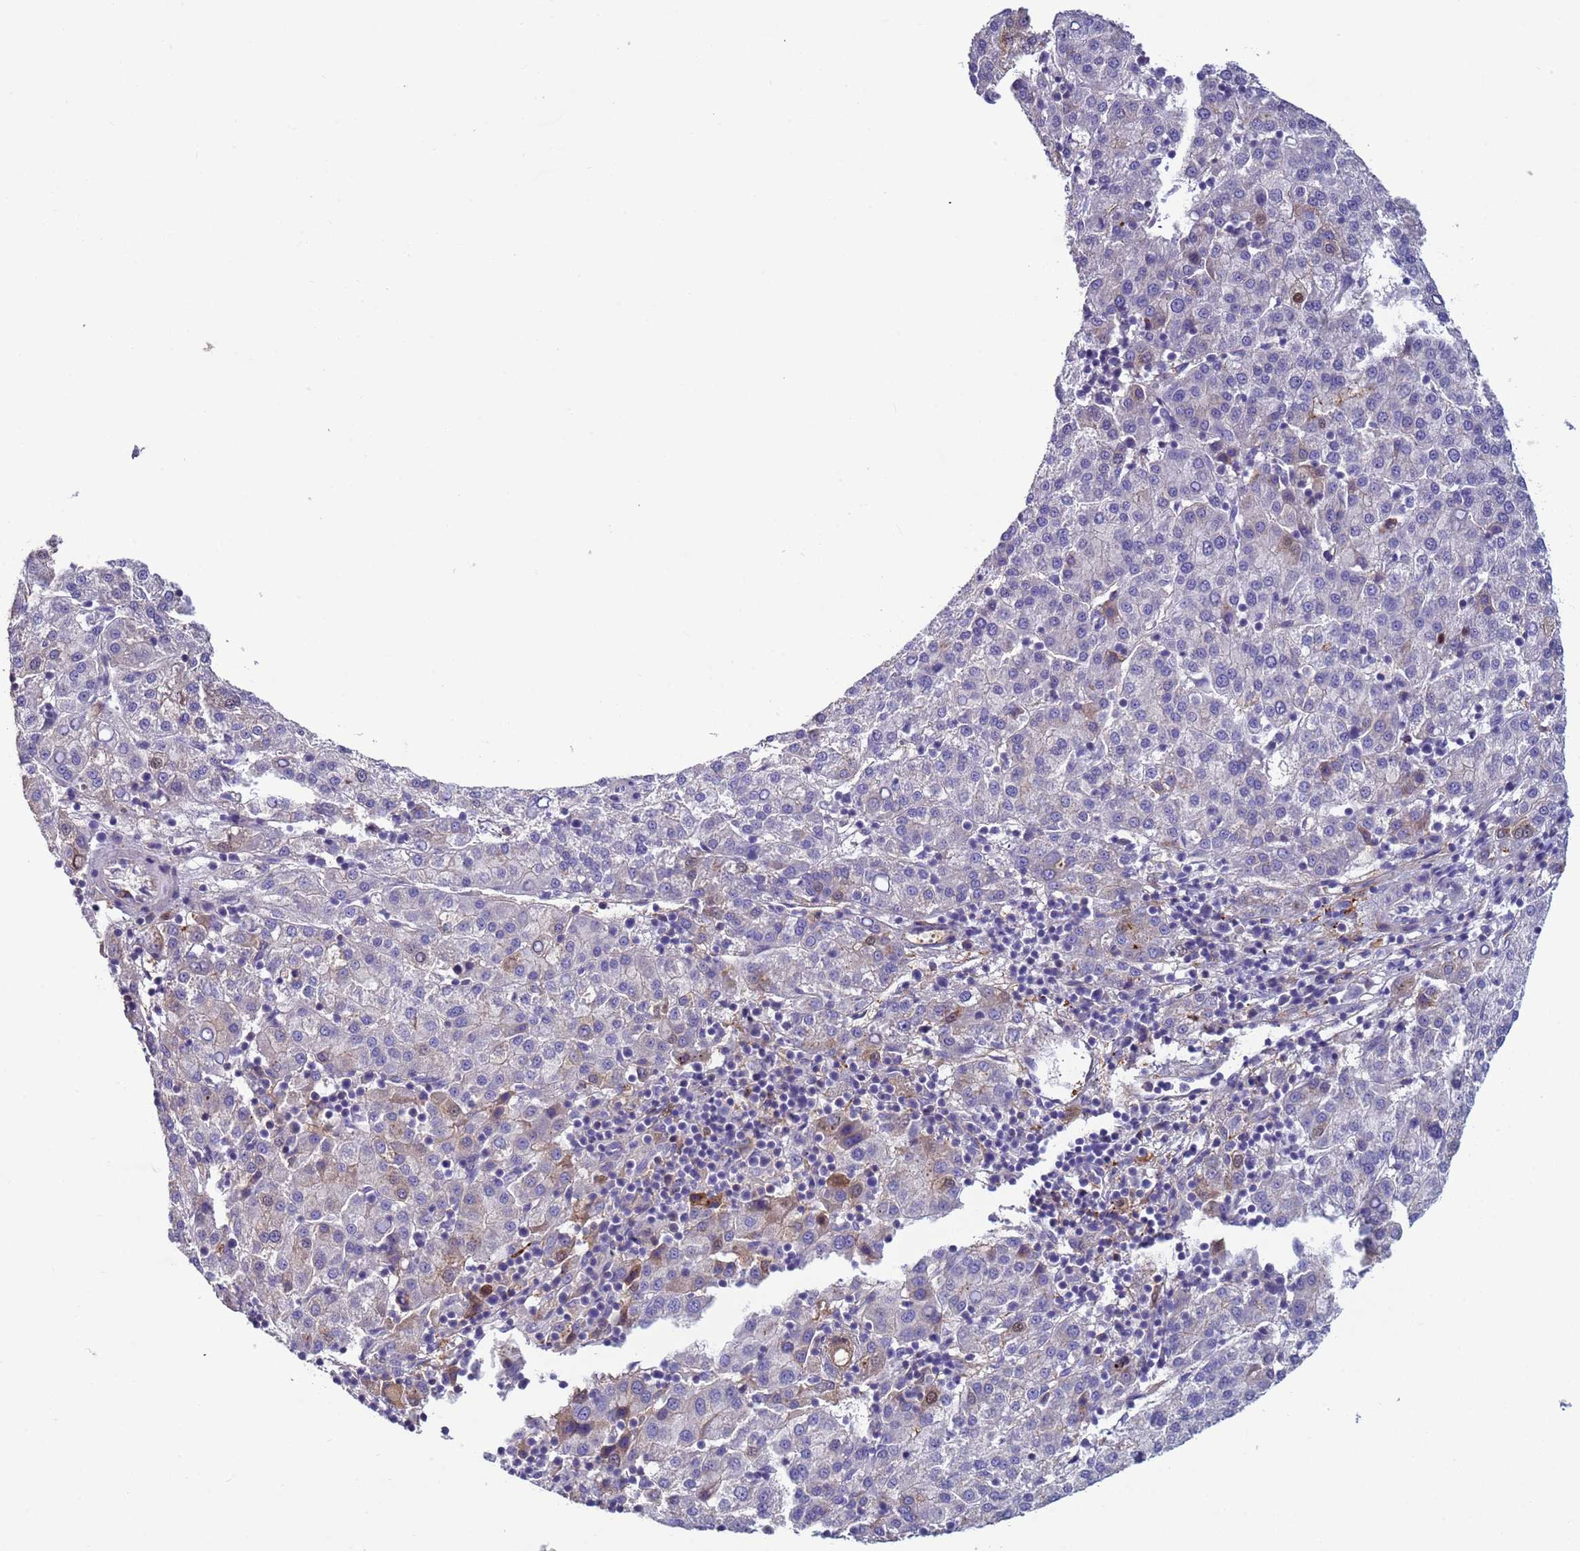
{"staining": {"intensity": "negative", "quantity": "none", "location": "none"}, "tissue": "liver cancer", "cell_type": "Tumor cells", "image_type": "cancer", "snomed": [{"axis": "morphology", "description": "Carcinoma, Hepatocellular, NOS"}, {"axis": "topography", "description": "Liver"}], "caption": "This is an immunohistochemistry (IHC) image of liver cancer. There is no positivity in tumor cells.", "gene": "TRIM51", "patient": {"sex": "female", "age": 58}}